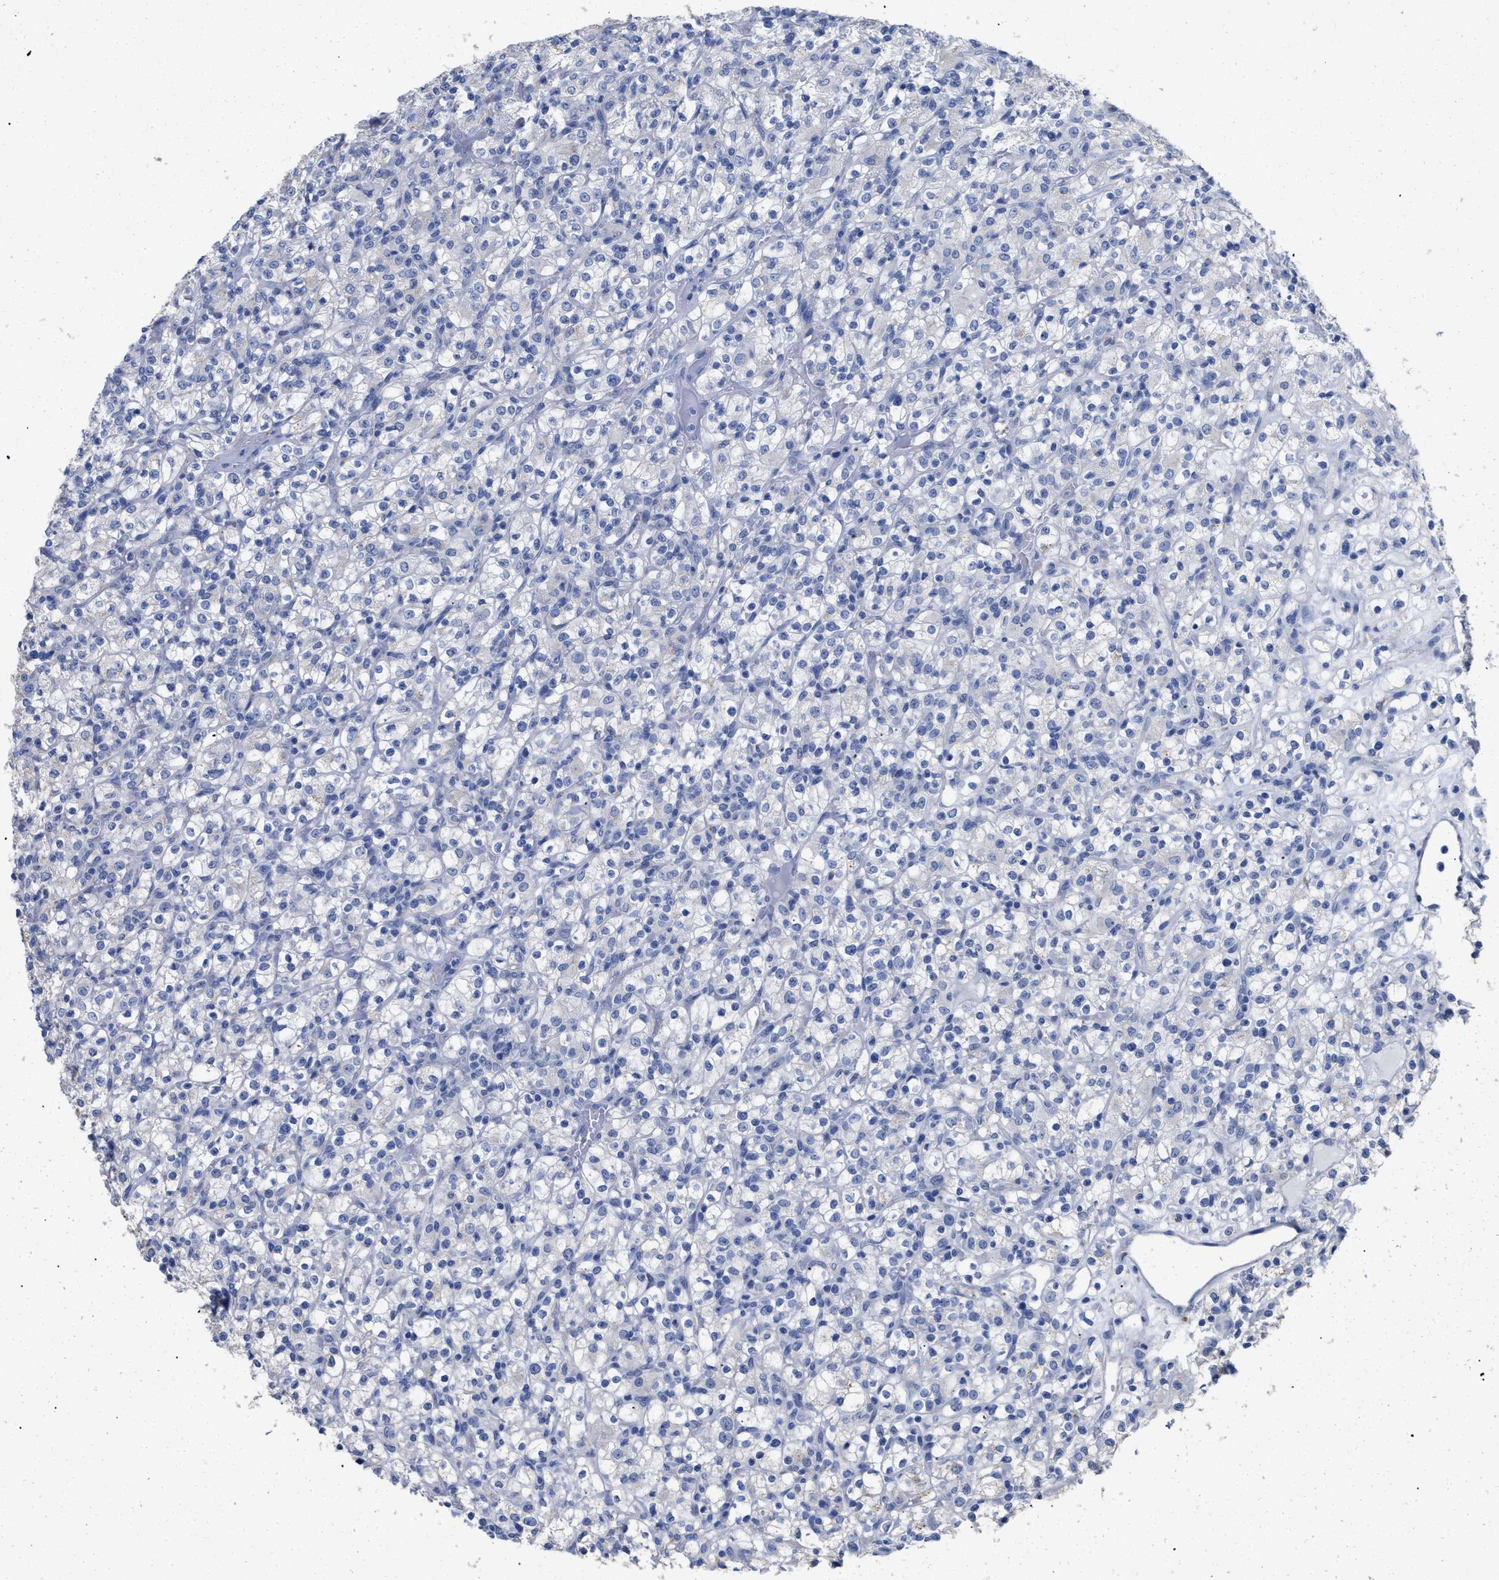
{"staining": {"intensity": "negative", "quantity": "none", "location": "none"}, "tissue": "renal cancer", "cell_type": "Tumor cells", "image_type": "cancer", "snomed": [{"axis": "morphology", "description": "Normal tissue, NOS"}, {"axis": "morphology", "description": "Adenocarcinoma, NOS"}, {"axis": "topography", "description": "Kidney"}], "caption": "DAB (3,3'-diaminobenzidine) immunohistochemical staining of human renal cancer demonstrates no significant positivity in tumor cells.", "gene": "APOBEC2", "patient": {"sex": "female", "age": 72}}